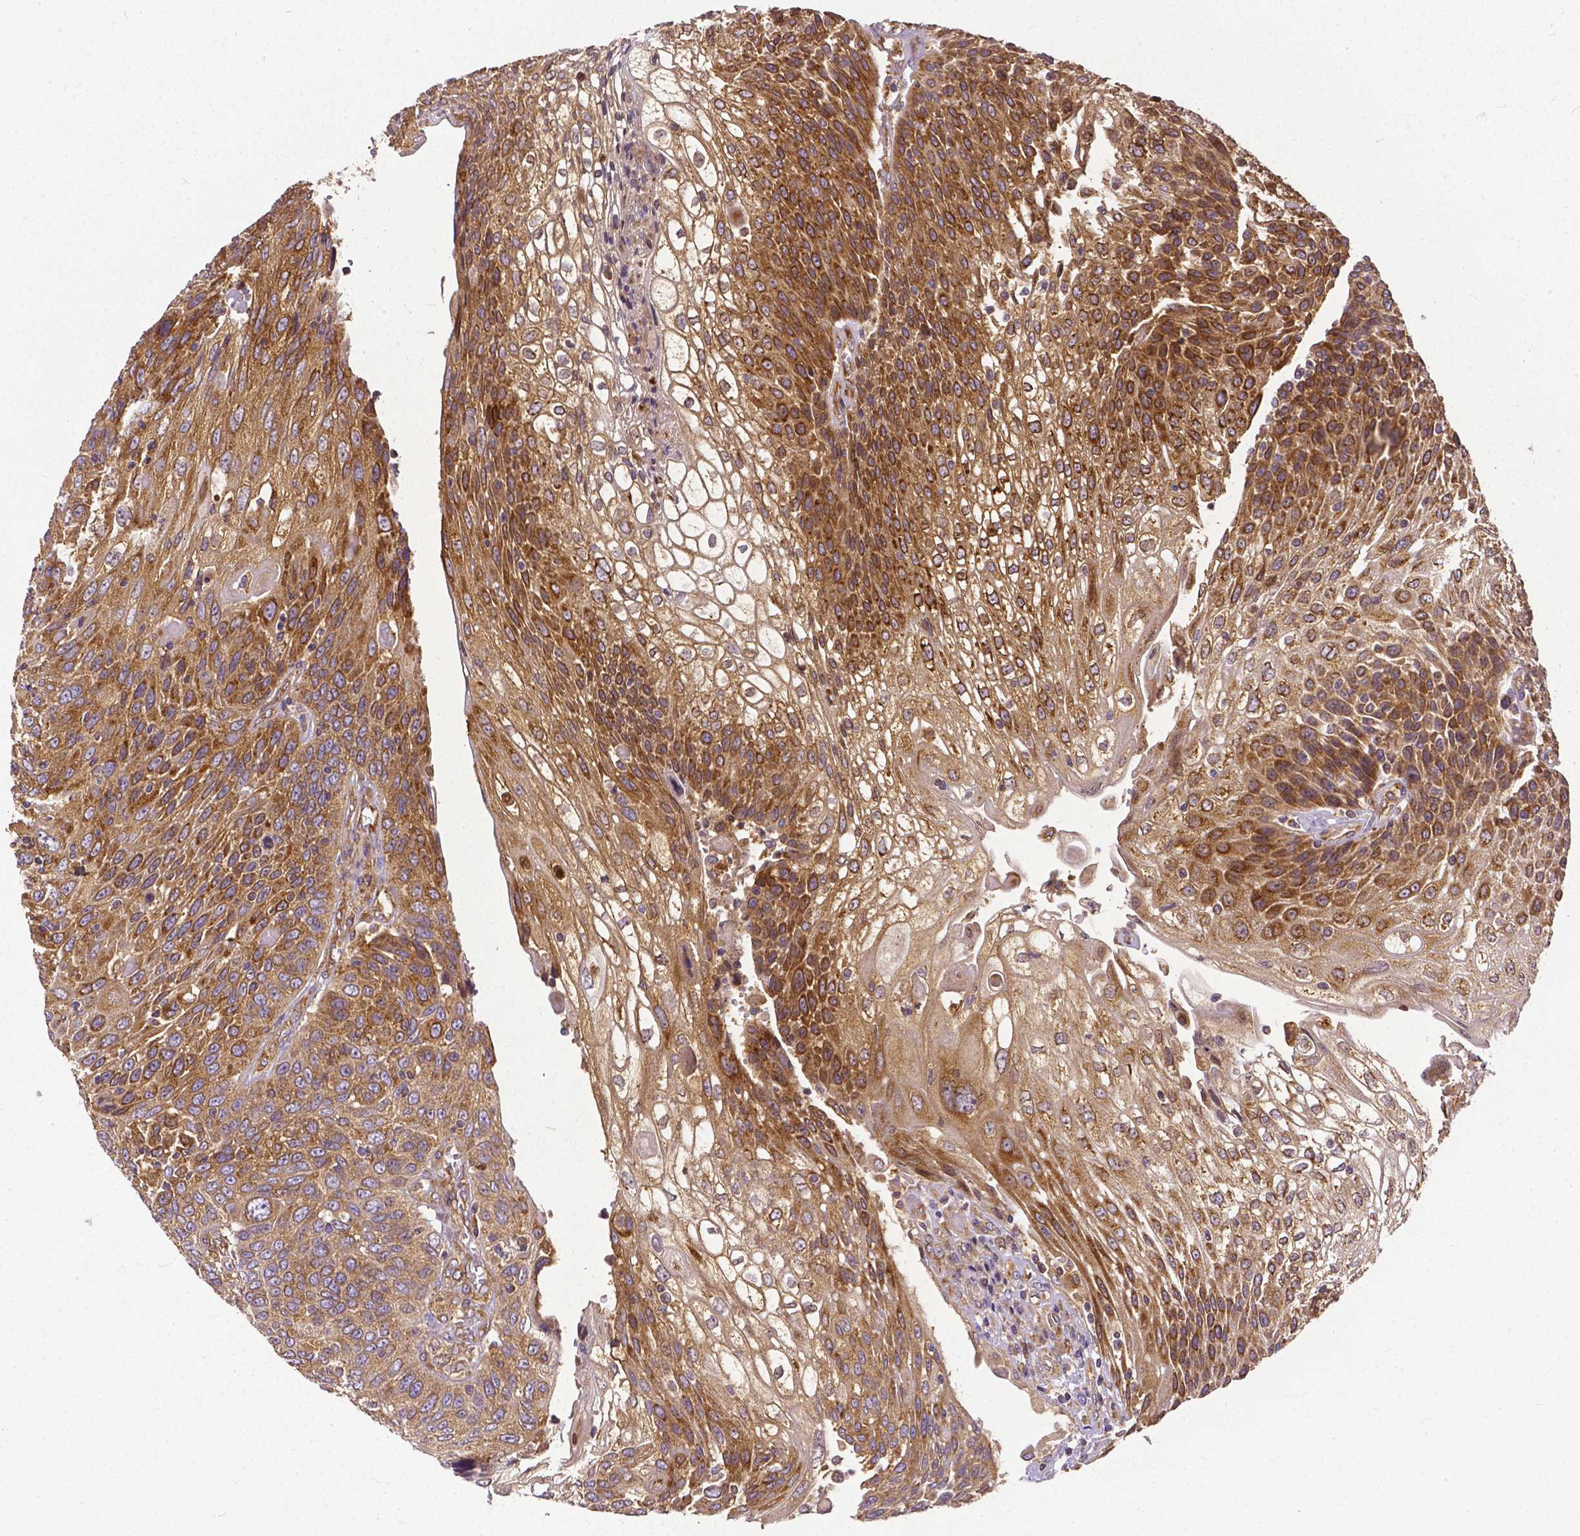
{"staining": {"intensity": "strong", "quantity": ">75%", "location": "cytoplasmic/membranous"}, "tissue": "urothelial cancer", "cell_type": "Tumor cells", "image_type": "cancer", "snomed": [{"axis": "morphology", "description": "Urothelial carcinoma, High grade"}, {"axis": "topography", "description": "Urinary bladder"}], "caption": "A micrograph of high-grade urothelial carcinoma stained for a protein reveals strong cytoplasmic/membranous brown staining in tumor cells. The staining was performed using DAB, with brown indicating positive protein expression. Nuclei are stained blue with hematoxylin.", "gene": "DICER1", "patient": {"sex": "female", "age": 70}}